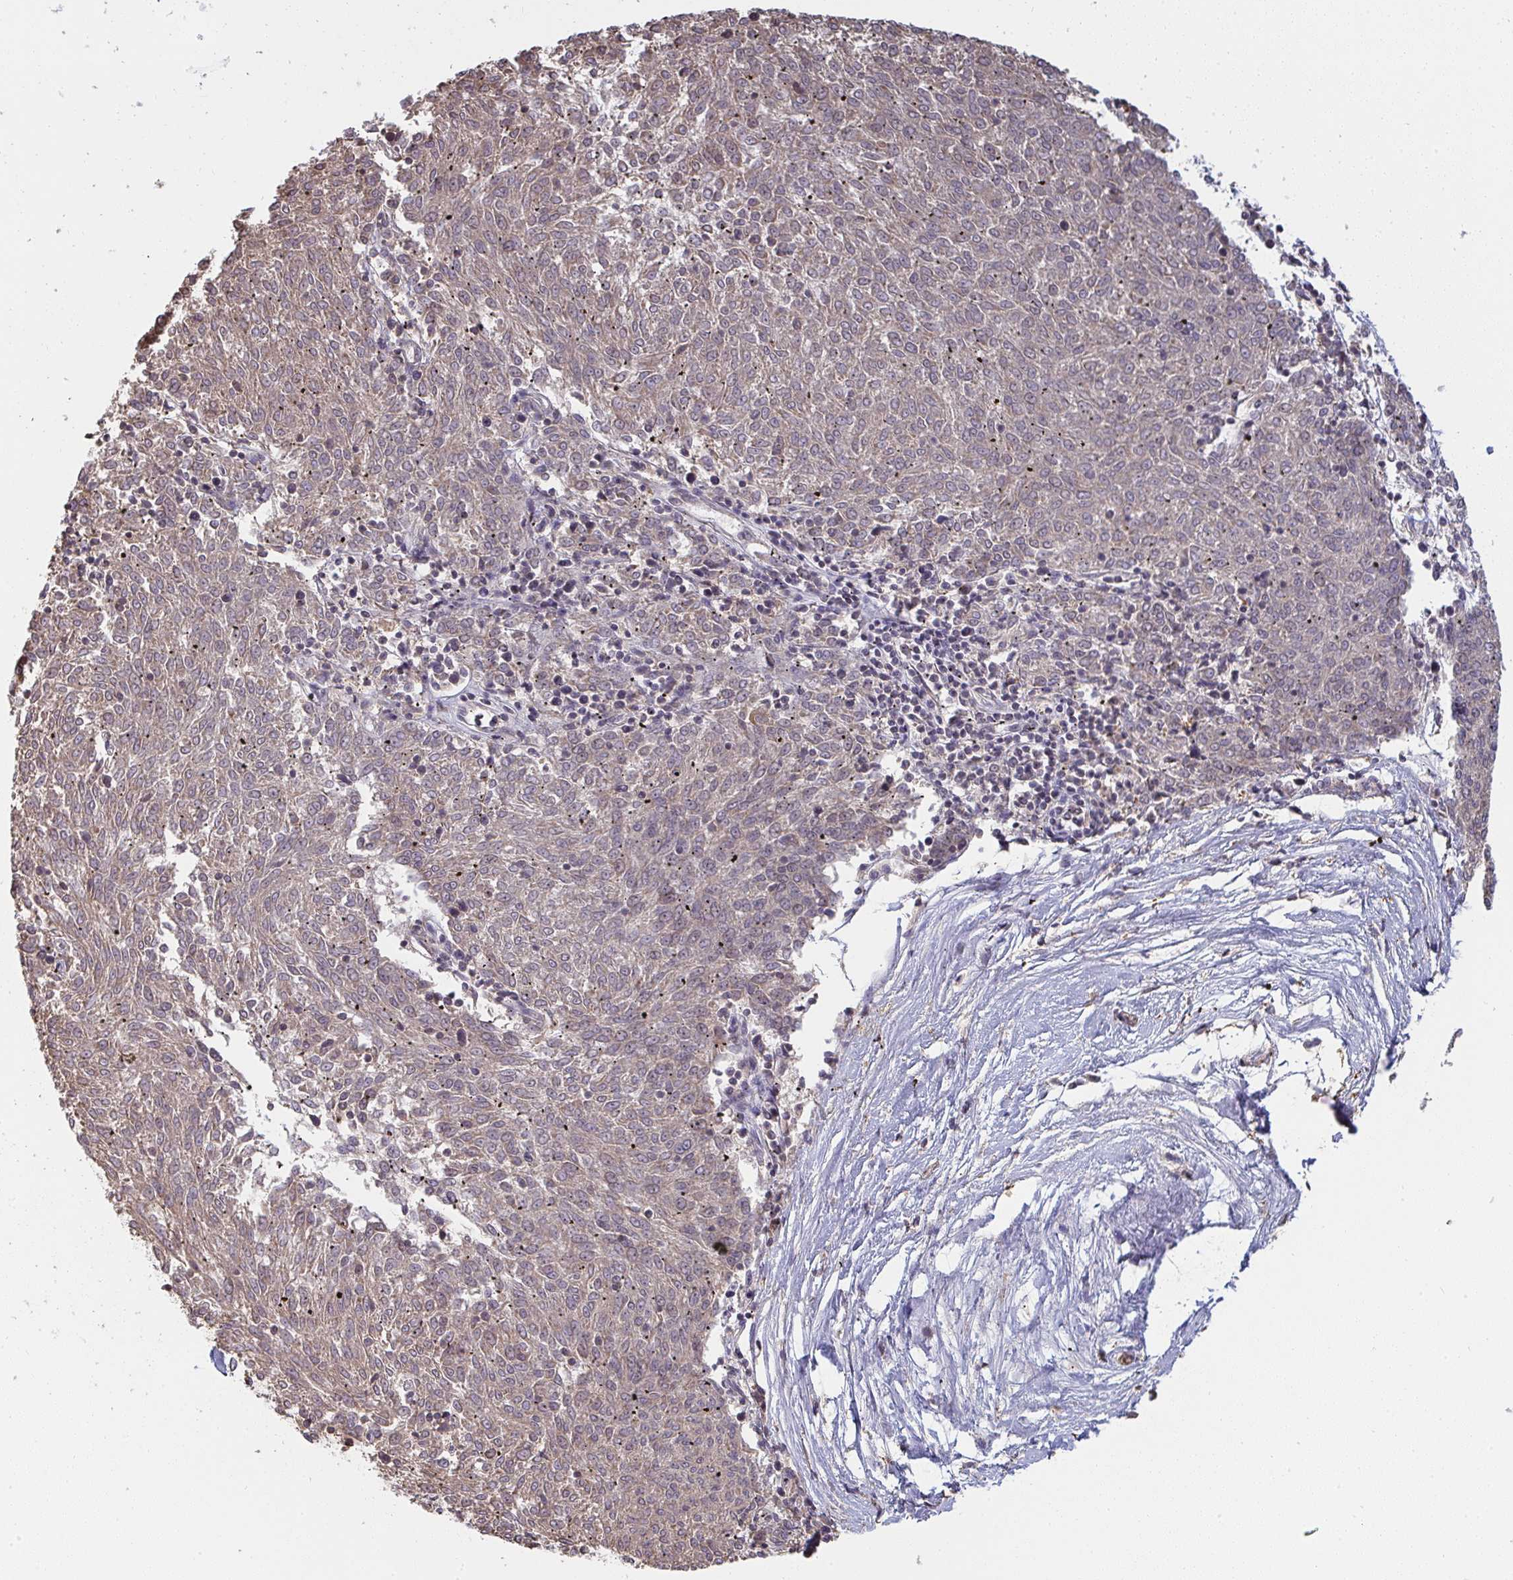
{"staining": {"intensity": "weak", "quantity": "25%-75%", "location": "cytoplasmic/membranous"}, "tissue": "melanoma", "cell_type": "Tumor cells", "image_type": "cancer", "snomed": [{"axis": "morphology", "description": "Malignant melanoma, NOS"}, {"axis": "topography", "description": "Skin"}], "caption": "Human melanoma stained for a protein (brown) shows weak cytoplasmic/membranous positive expression in about 25%-75% of tumor cells.", "gene": "SAP30", "patient": {"sex": "female", "age": 72}}